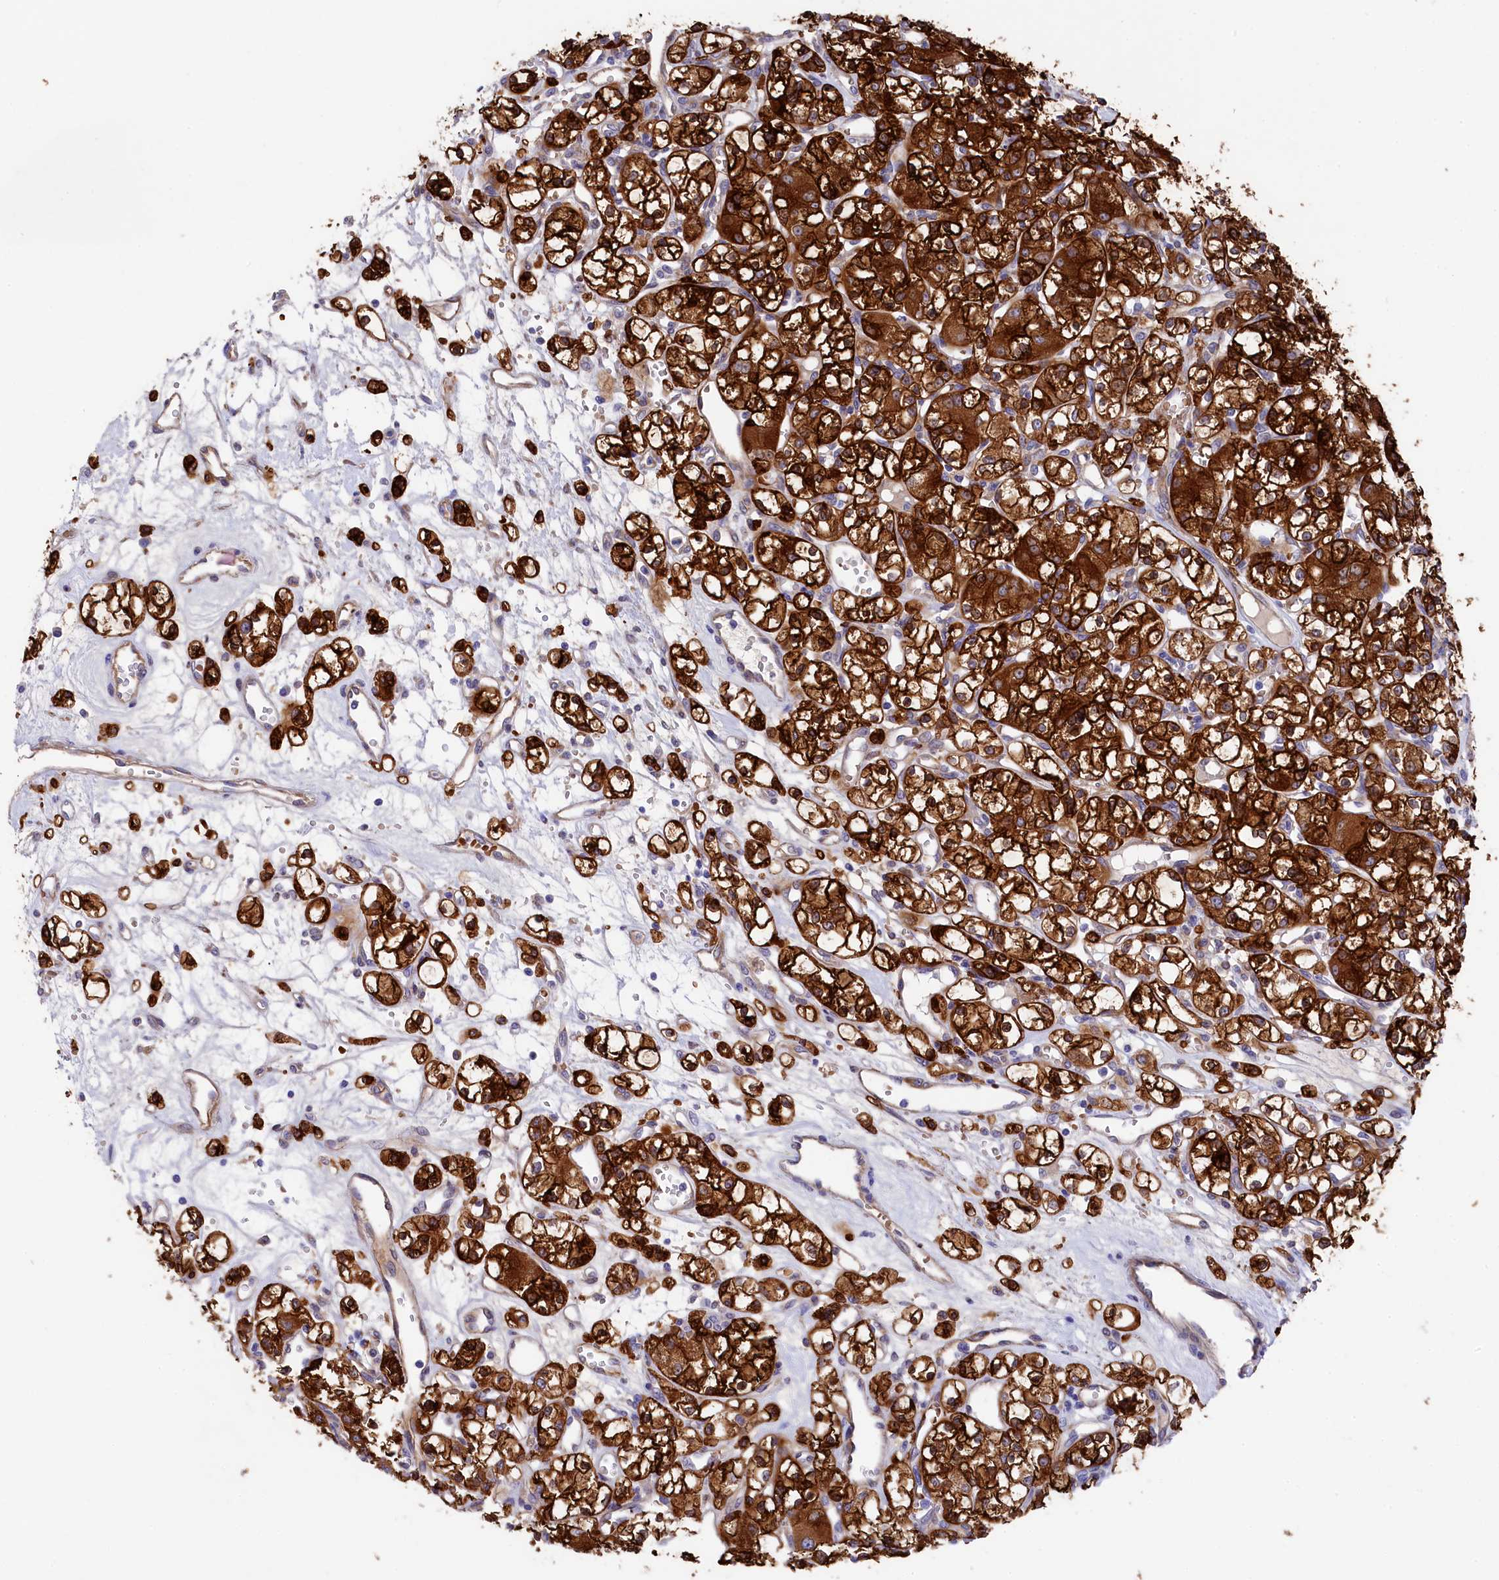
{"staining": {"intensity": "strong", "quantity": ">75%", "location": "cytoplasmic/membranous"}, "tissue": "renal cancer", "cell_type": "Tumor cells", "image_type": "cancer", "snomed": [{"axis": "morphology", "description": "Adenocarcinoma, NOS"}, {"axis": "topography", "description": "Kidney"}], "caption": "Tumor cells exhibit high levels of strong cytoplasmic/membranous staining in approximately >75% of cells in renal adenocarcinoma.", "gene": "LHFPL4", "patient": {"sex": "female", "age": 59}}